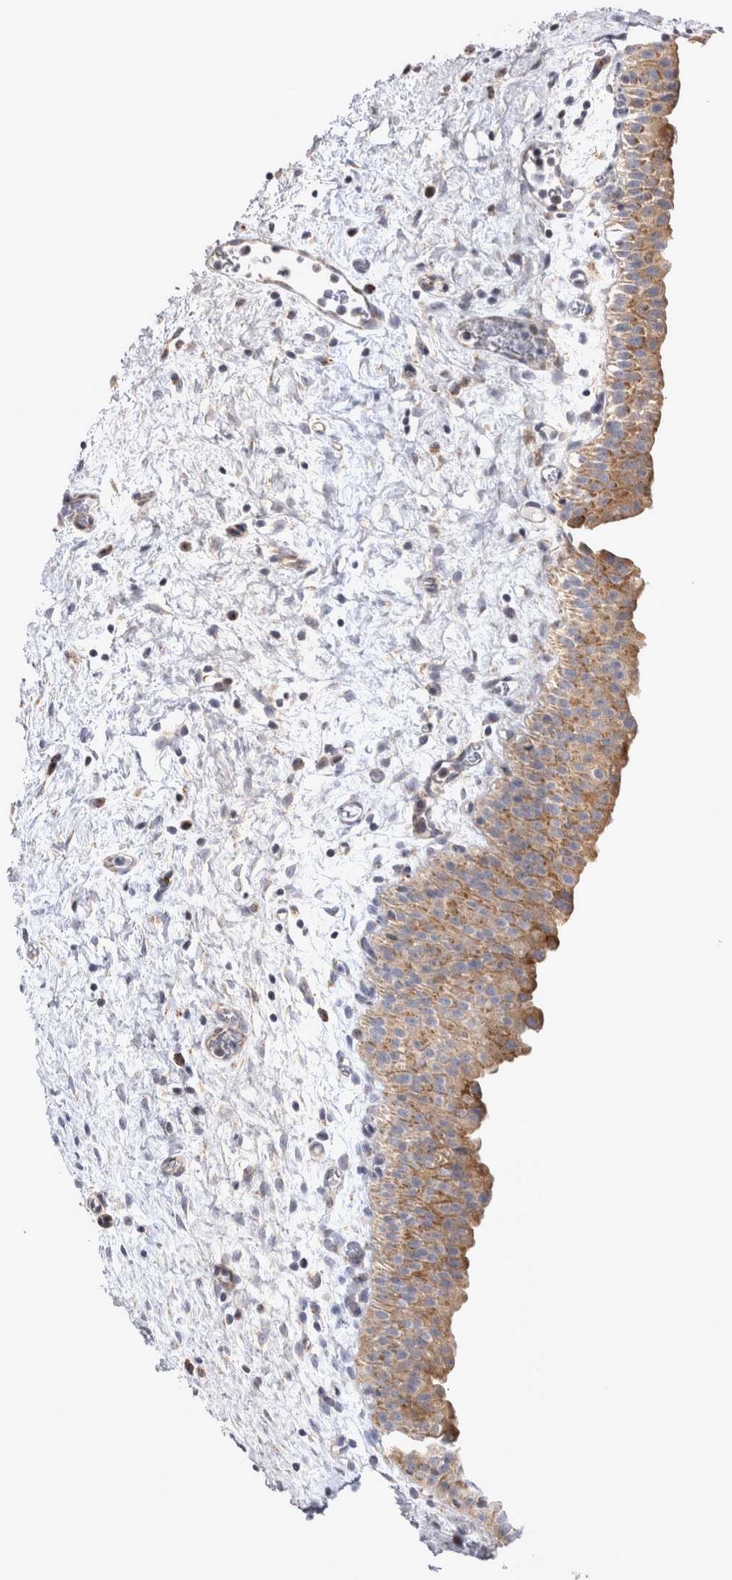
{"staining": {"intensity": "moderate", "quantity": ">75%", "location": "cytoplasmic/membranous"}, "tissue": "urinary bladder", "cell_type": "Urothelial cells", "image_type": "normal", "snomed": [{"axis": "morphology", "description": "Normal tissue, NOS"}, {"axis": "topography", "description": "Urinary bladder"}], "caption": "This image displays immunohistochemistry staining of benign human urinary bladder, with medium moderate cytoplasmic/membranous expression in approximately >75% of urothelial cells.", "gene": "TSPOAP1", "patient": {"sex": "male", "age": 82}}